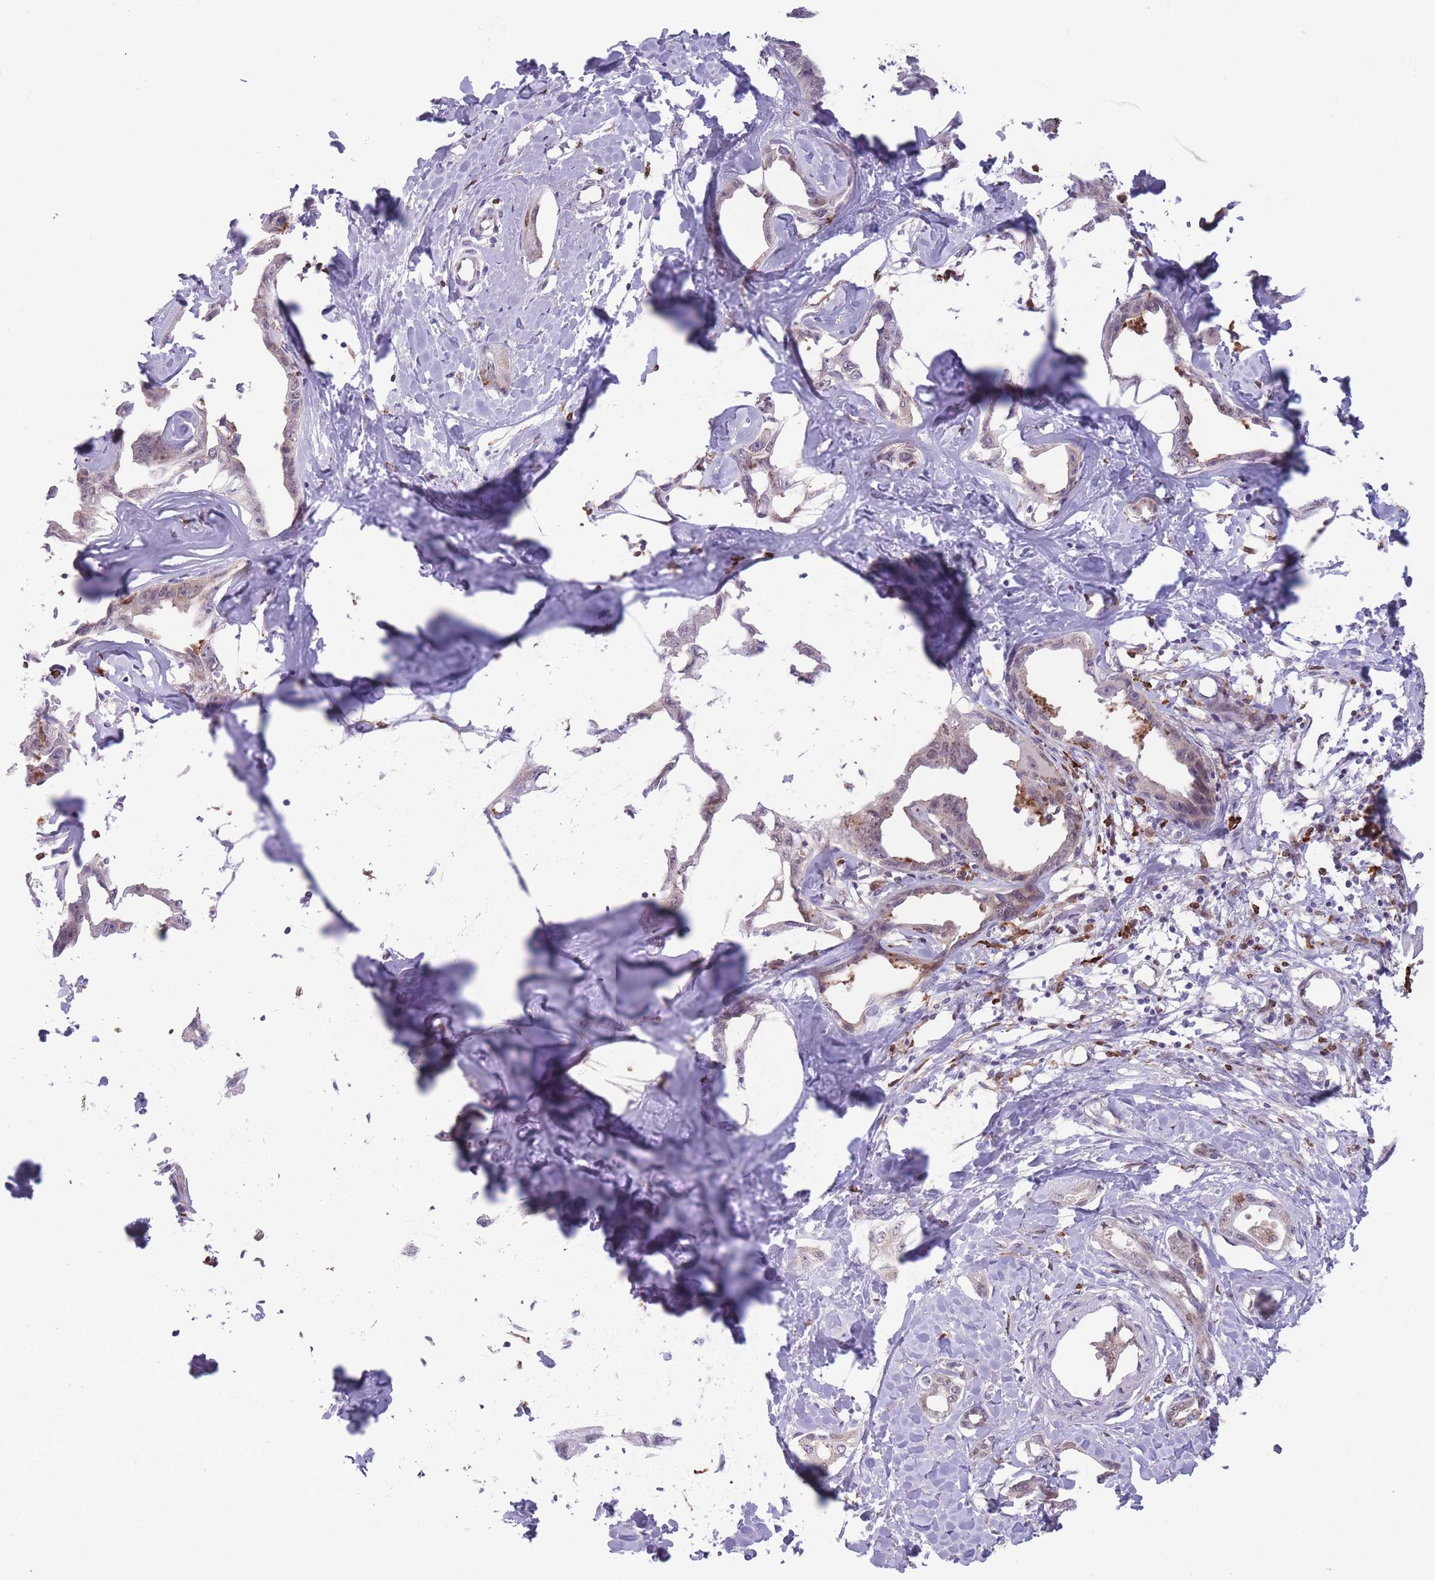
{"staining": {"intensity": "weak", "quantity": "<25%", "location": "cytoplasmic/membranous"}, "tissue": "liver cancer", "cell_type": "Tumor cells", "image_type": "cancer", "snomed": [{"axis": "morphology", "description": "Cholangiocarcinoma"}, {"axis": "topography", "description": "Liver"}], "caption": "Tumor cells show no significant staining in liver cholangiocarcinoma.", "gene": "TMEM121", "patient": {"sex": "male", "age": 59}}